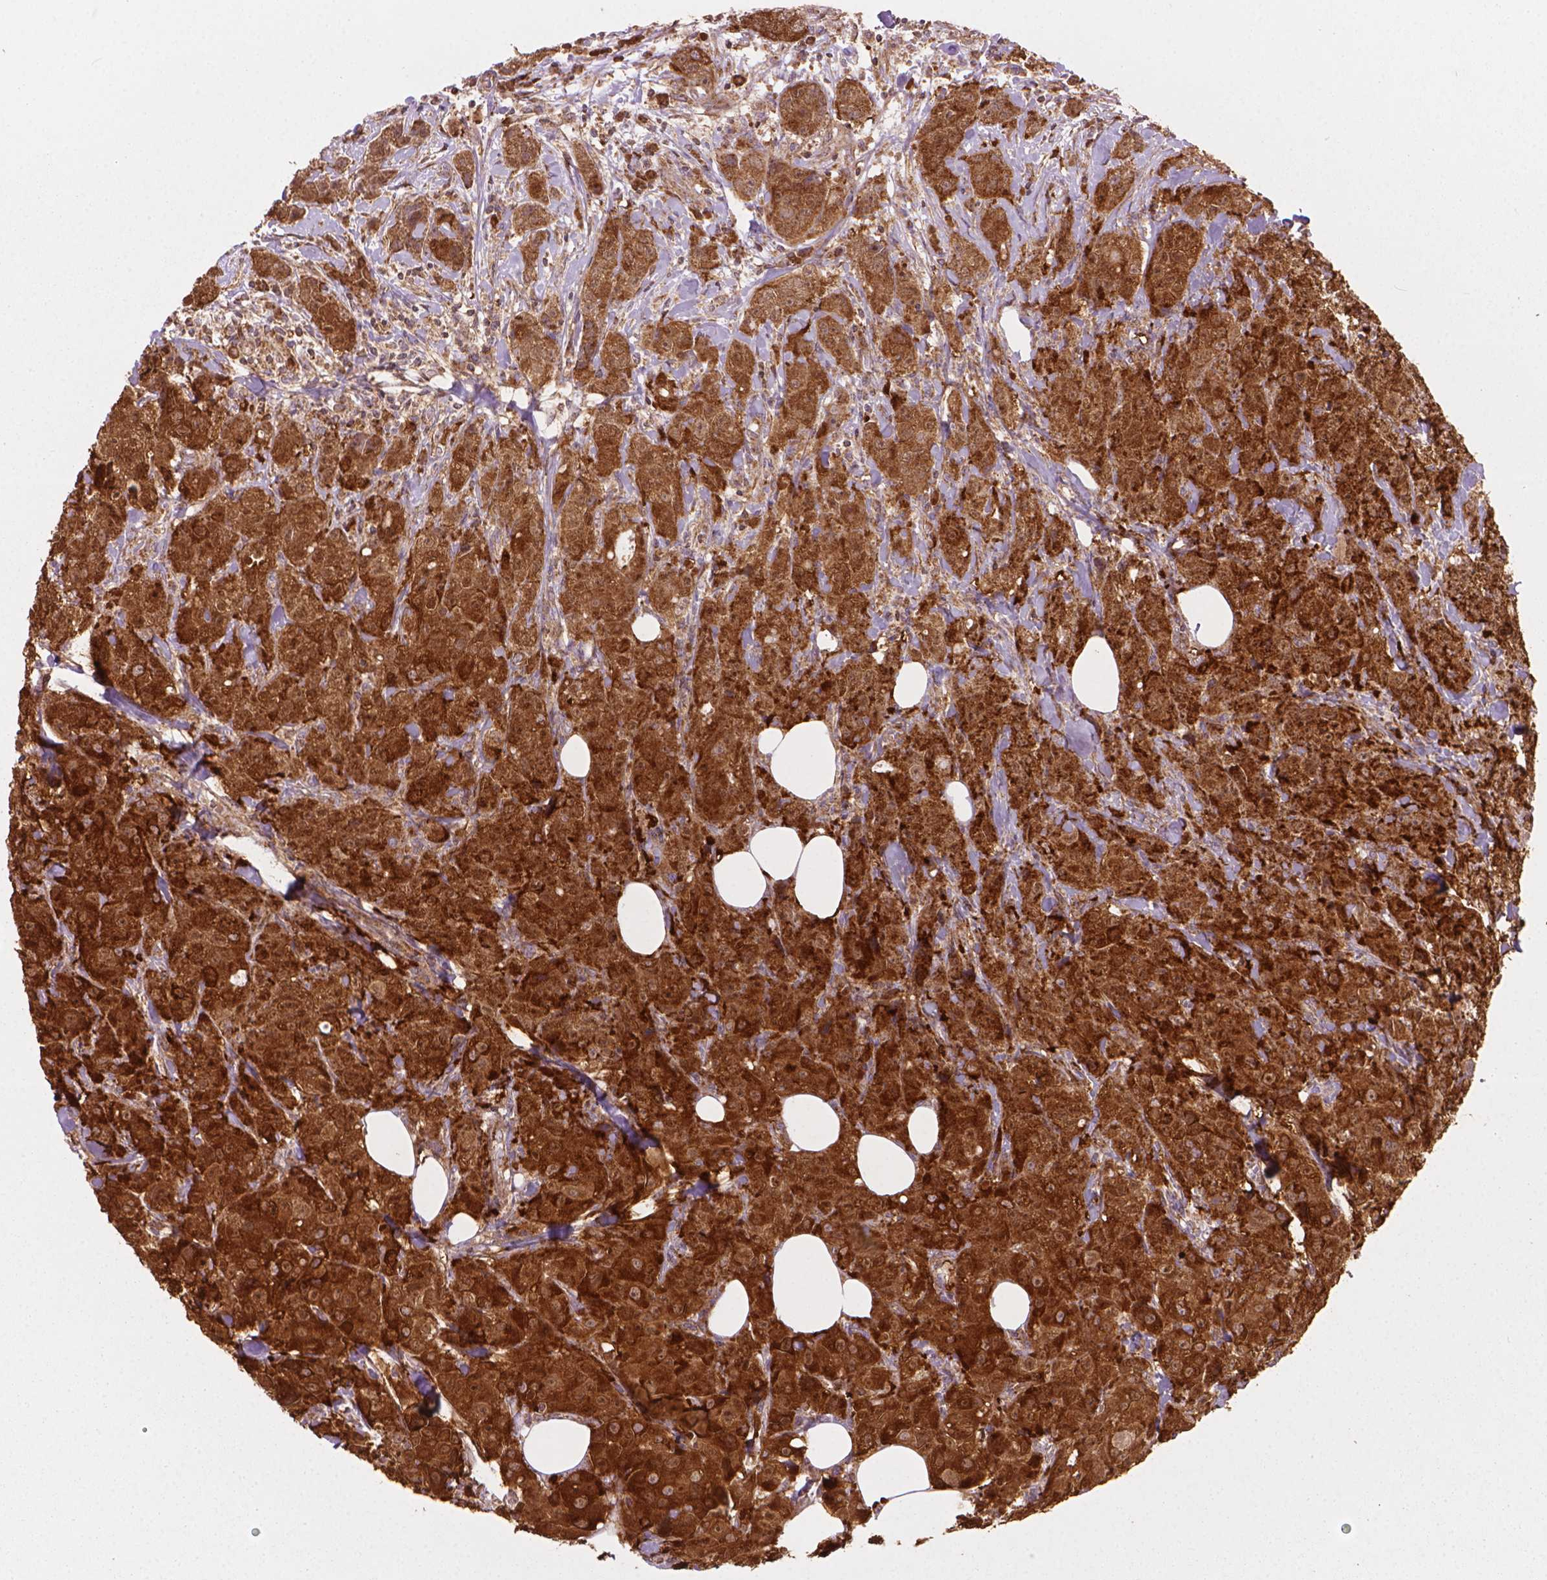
{"staining": {"intensity": "strong", "quantity": ">75%", "location": "cytoplasmic/membranous"}, "tissue": "breast cancer", "cell_type": "Tumor cells", "image_type": "cancer", "snomed": [{"axis": "morphology", "description": "Duct carcinoma"}, {"axis": "topography", "description": "Breast"}], "caption": "Protein staining by immunohistochemistry (IHC) displays strong cytoplasmic/membranous positivity in about >75% of tumor cells in breast invasive ductal carcinoma. The staining was performed using DAB (3,3'-diaminobenzidine), with brown indicating positive protein expression. Nuclei are stained blue with hematoxylin.", "gene": "VARS2", "patient": {"sex": "female", "age": 43}}